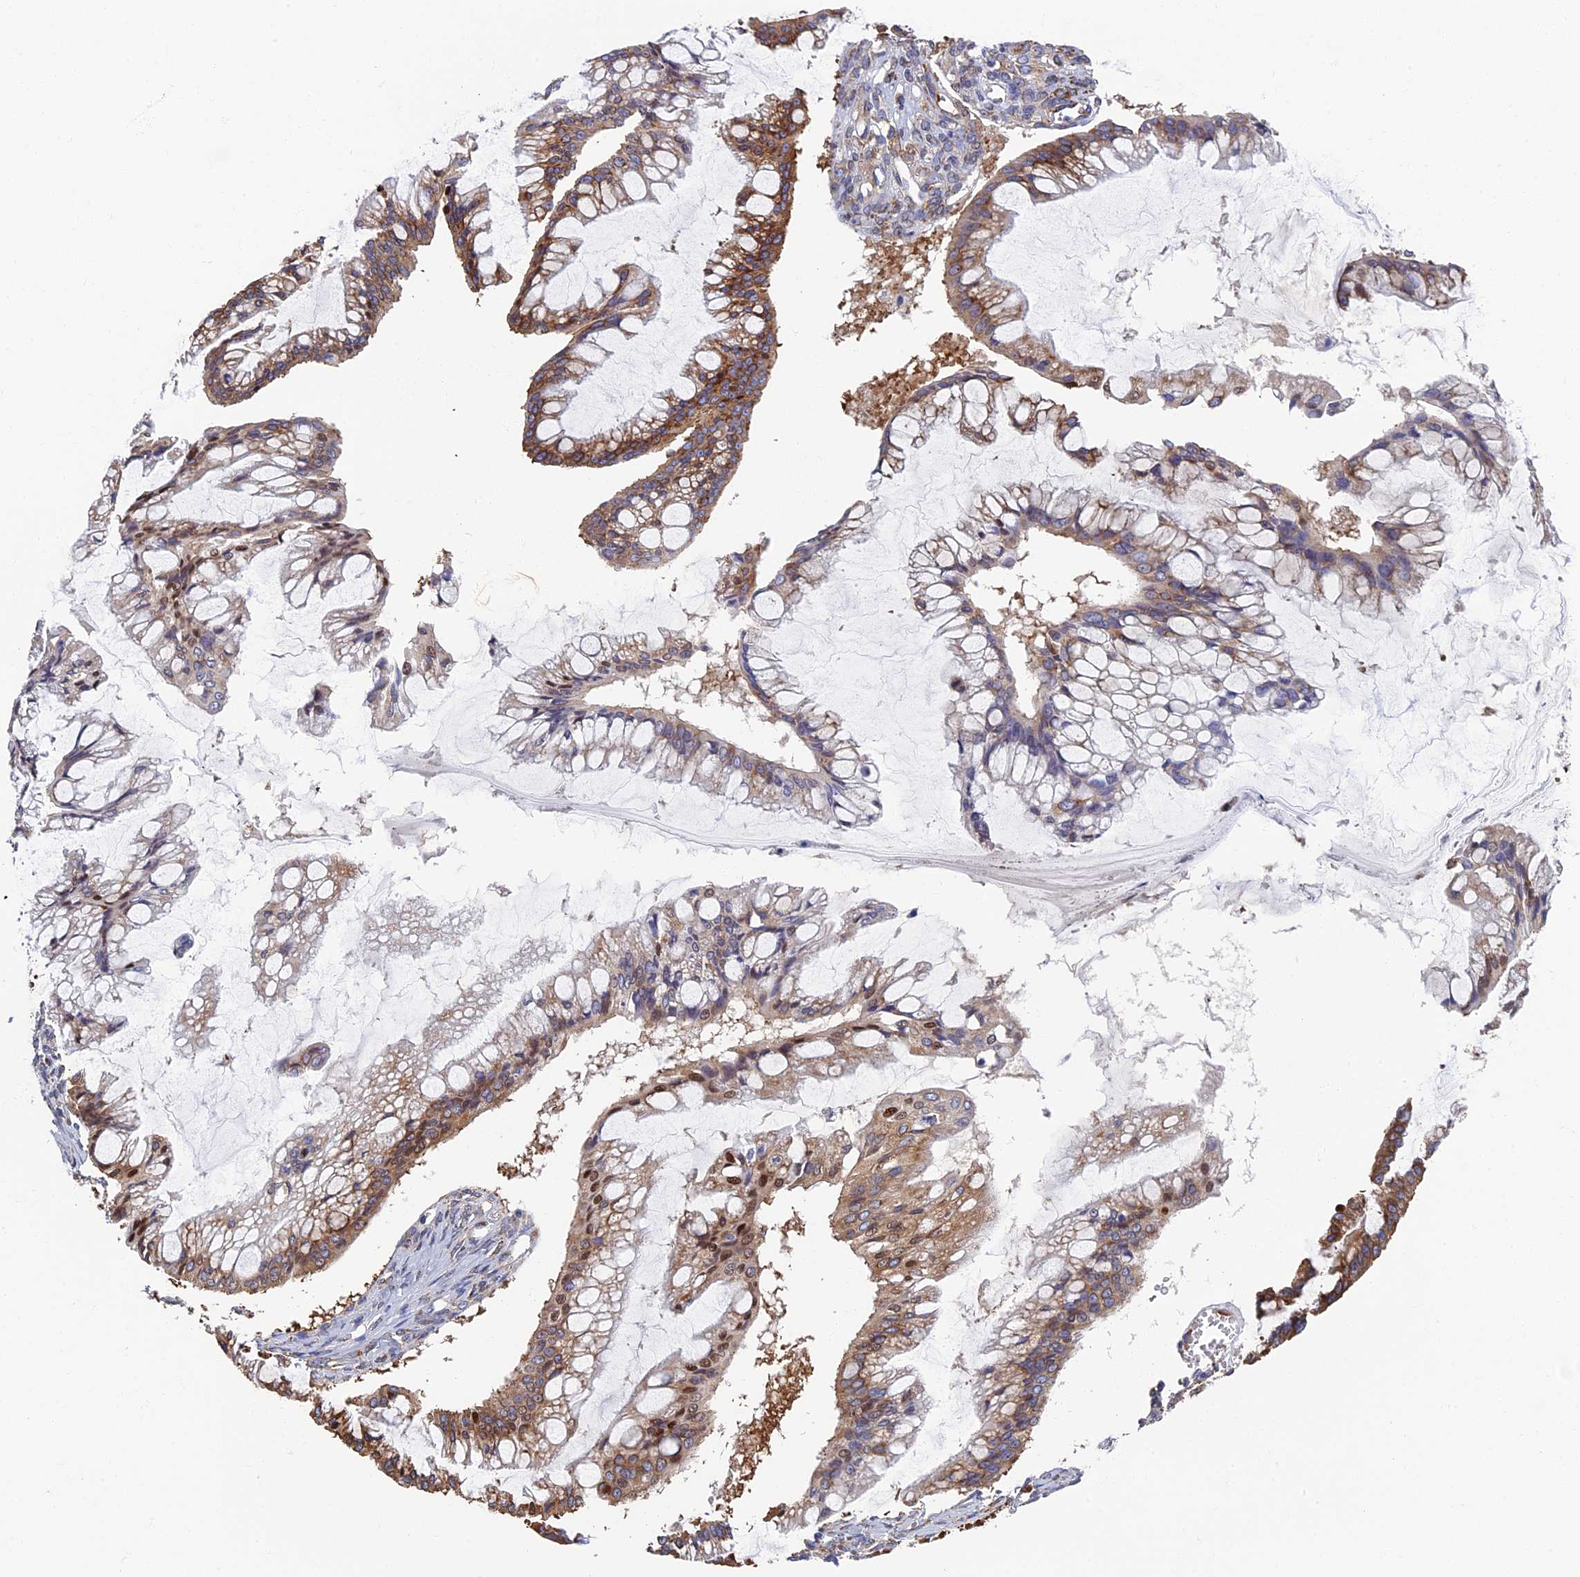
{"staining": {"intensity": "moderate", "quantity": "25%-75%", "location": "cytoplasmic/membranous,nuclear"}, "tissue": "ovarian cancer", "cell_type": "Tumor cells", "image_type": "cancer", "snomed": [{"axis": "morphology", "description": "Cystadenocarcinoma, mucinous, NOS"}, {"axis": "topography", "description": "Ovary"}], "caption": "This is a micrograph of IHC staining of mucinous cystadenocarcinoma (ovarian), which shows moderate expression in the cytoplasmic/membranous and nuclear of tumor cells.", "gene": "YBX1", "patient": {"sex": "female", "age": 73}}